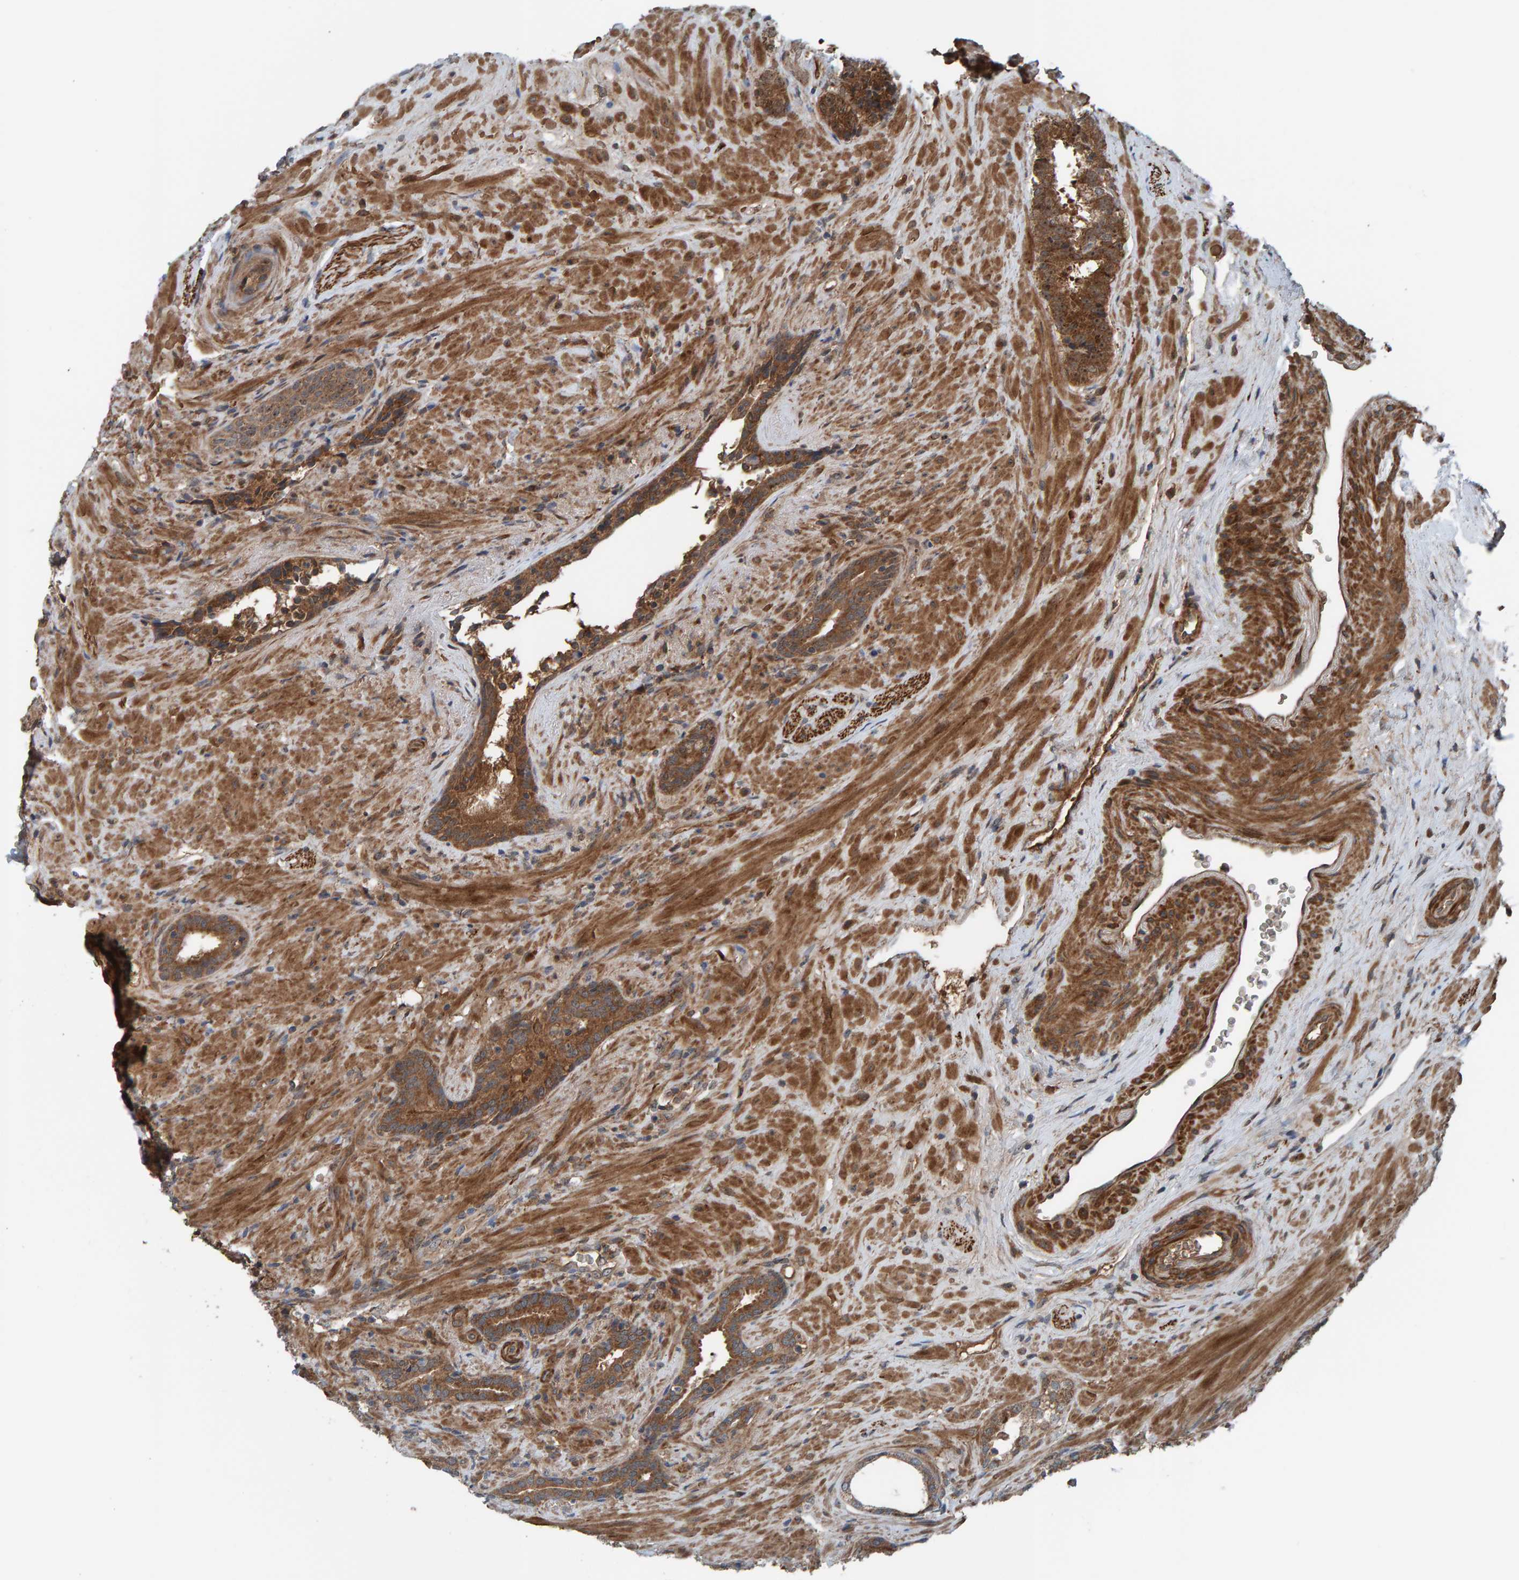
{"staining": {"intensity": "moderate", "quantity": ">75%", "location": "cytoplasmic/membranous"}, "tissue": "prostate cancer", "cell_type": "Tumor cells", "image_type": "cancer", "snomed": [{"axis": "morphology", "description": "Adenocarcinoma, High grade"}, {"axis": "topography", "description": "Prostate"}], "caption": "The micrograph reveals immunohistochemical staining of prostate adenocarcinoma (high-grade). There is moderate cytoplasmic/membranous staining is present in about >75% of tumor cells.", "gene": "CUEDC1", "patient": {"sex": "male", "age": 71}}